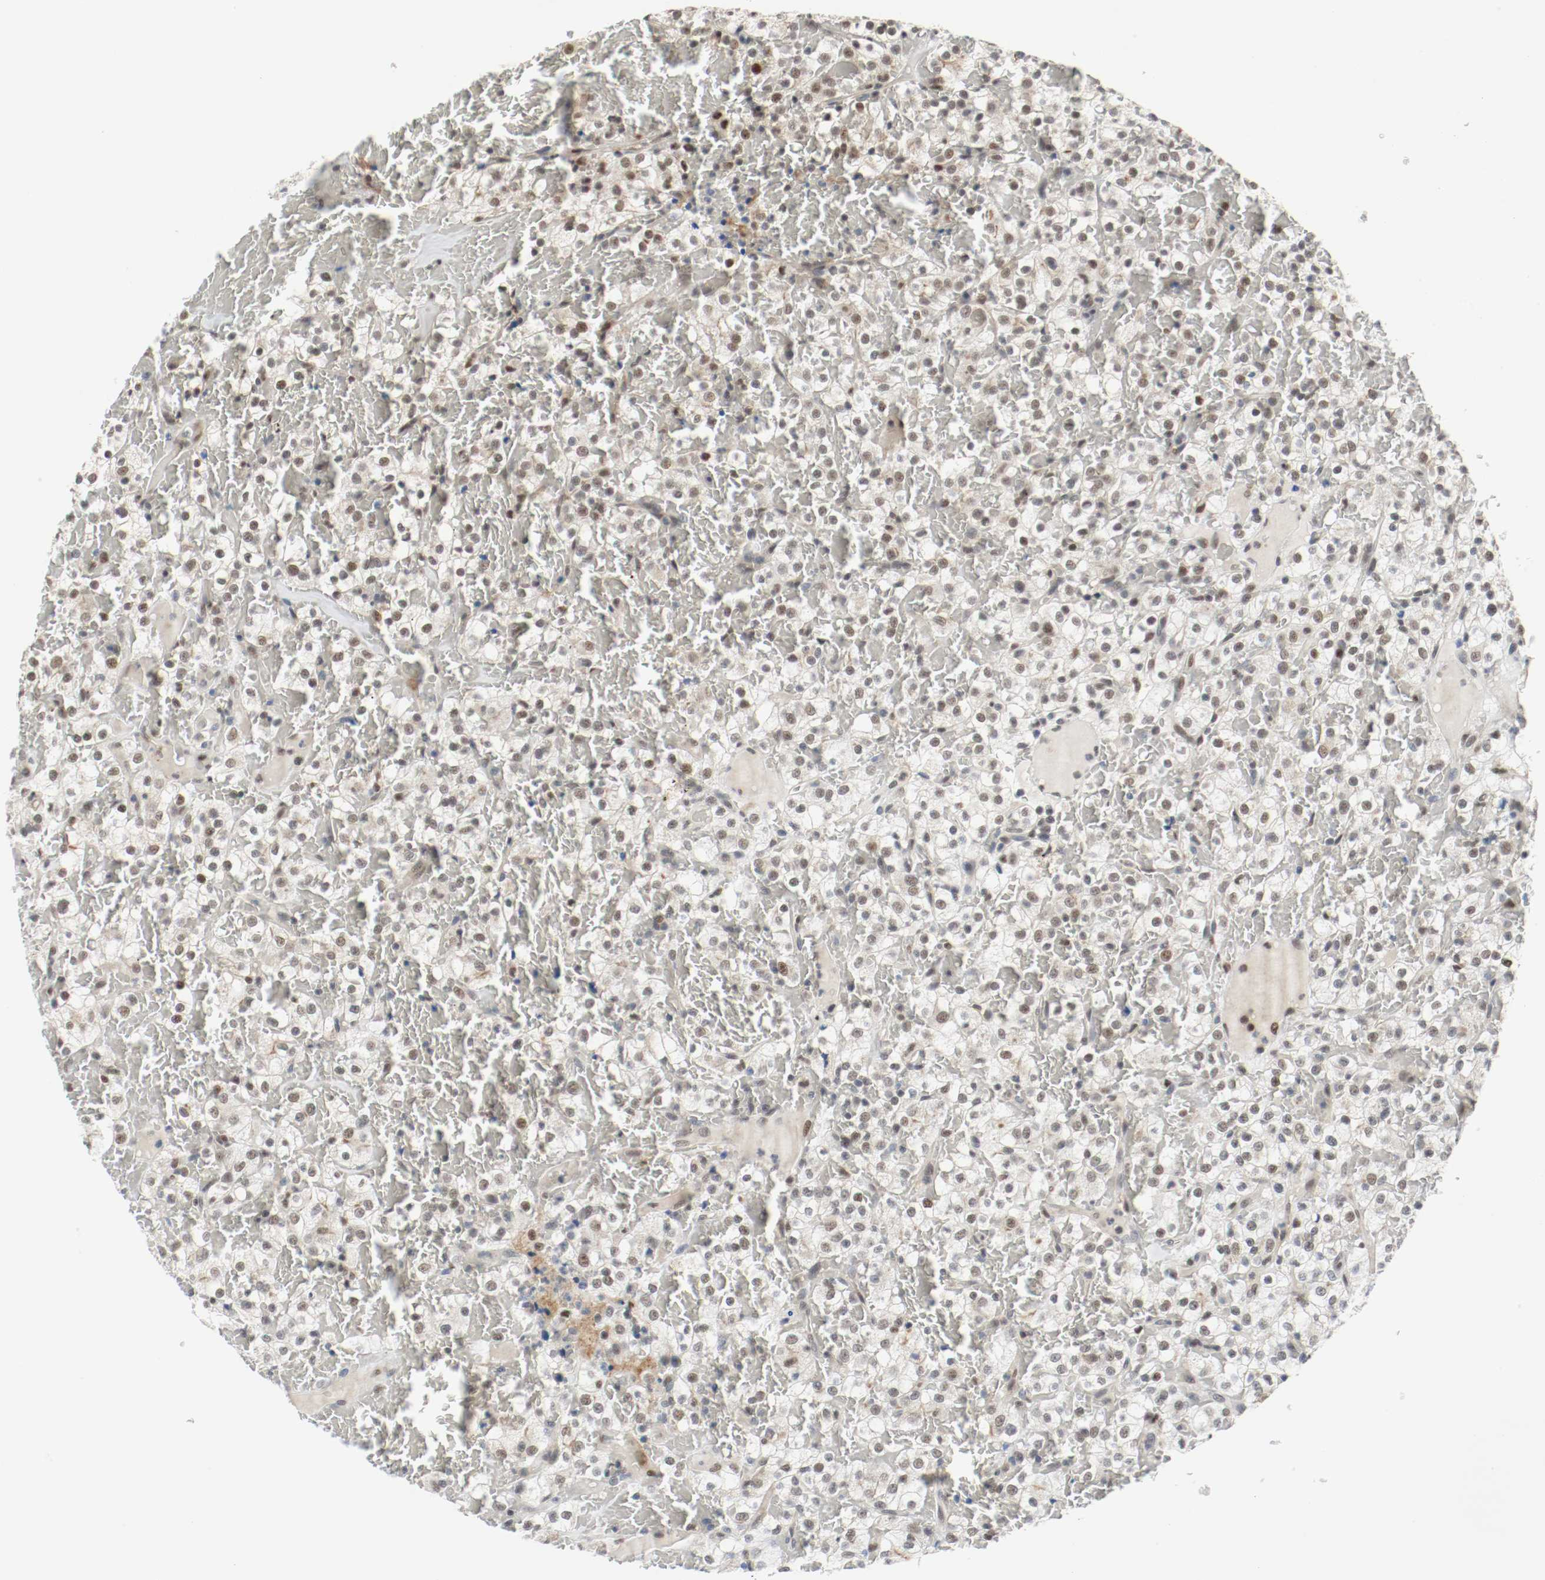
{"staining": {"intensity": "moderate", "quantity": "<25%", "location": "nuclear"}, "tissue": "renal cancer", "cell_type": "Tumor cells", "image_type": "cancer", "snomed": [{"axis": "morphology", "description": "Normal tissue, NOS"}, {"axis": "morphology", "description": "Adenocarcinoma, NOS"}, {"axis": "topography", "description": "Kidney"}], "caption": "This photomicrograph demonstrates immunohistochemistry staining of renal cancer, with low moderate nuclear expression in about <25% of tumor cells.", "gene": "ASH1L", "patient": {"sex": "female", "age": 72}}